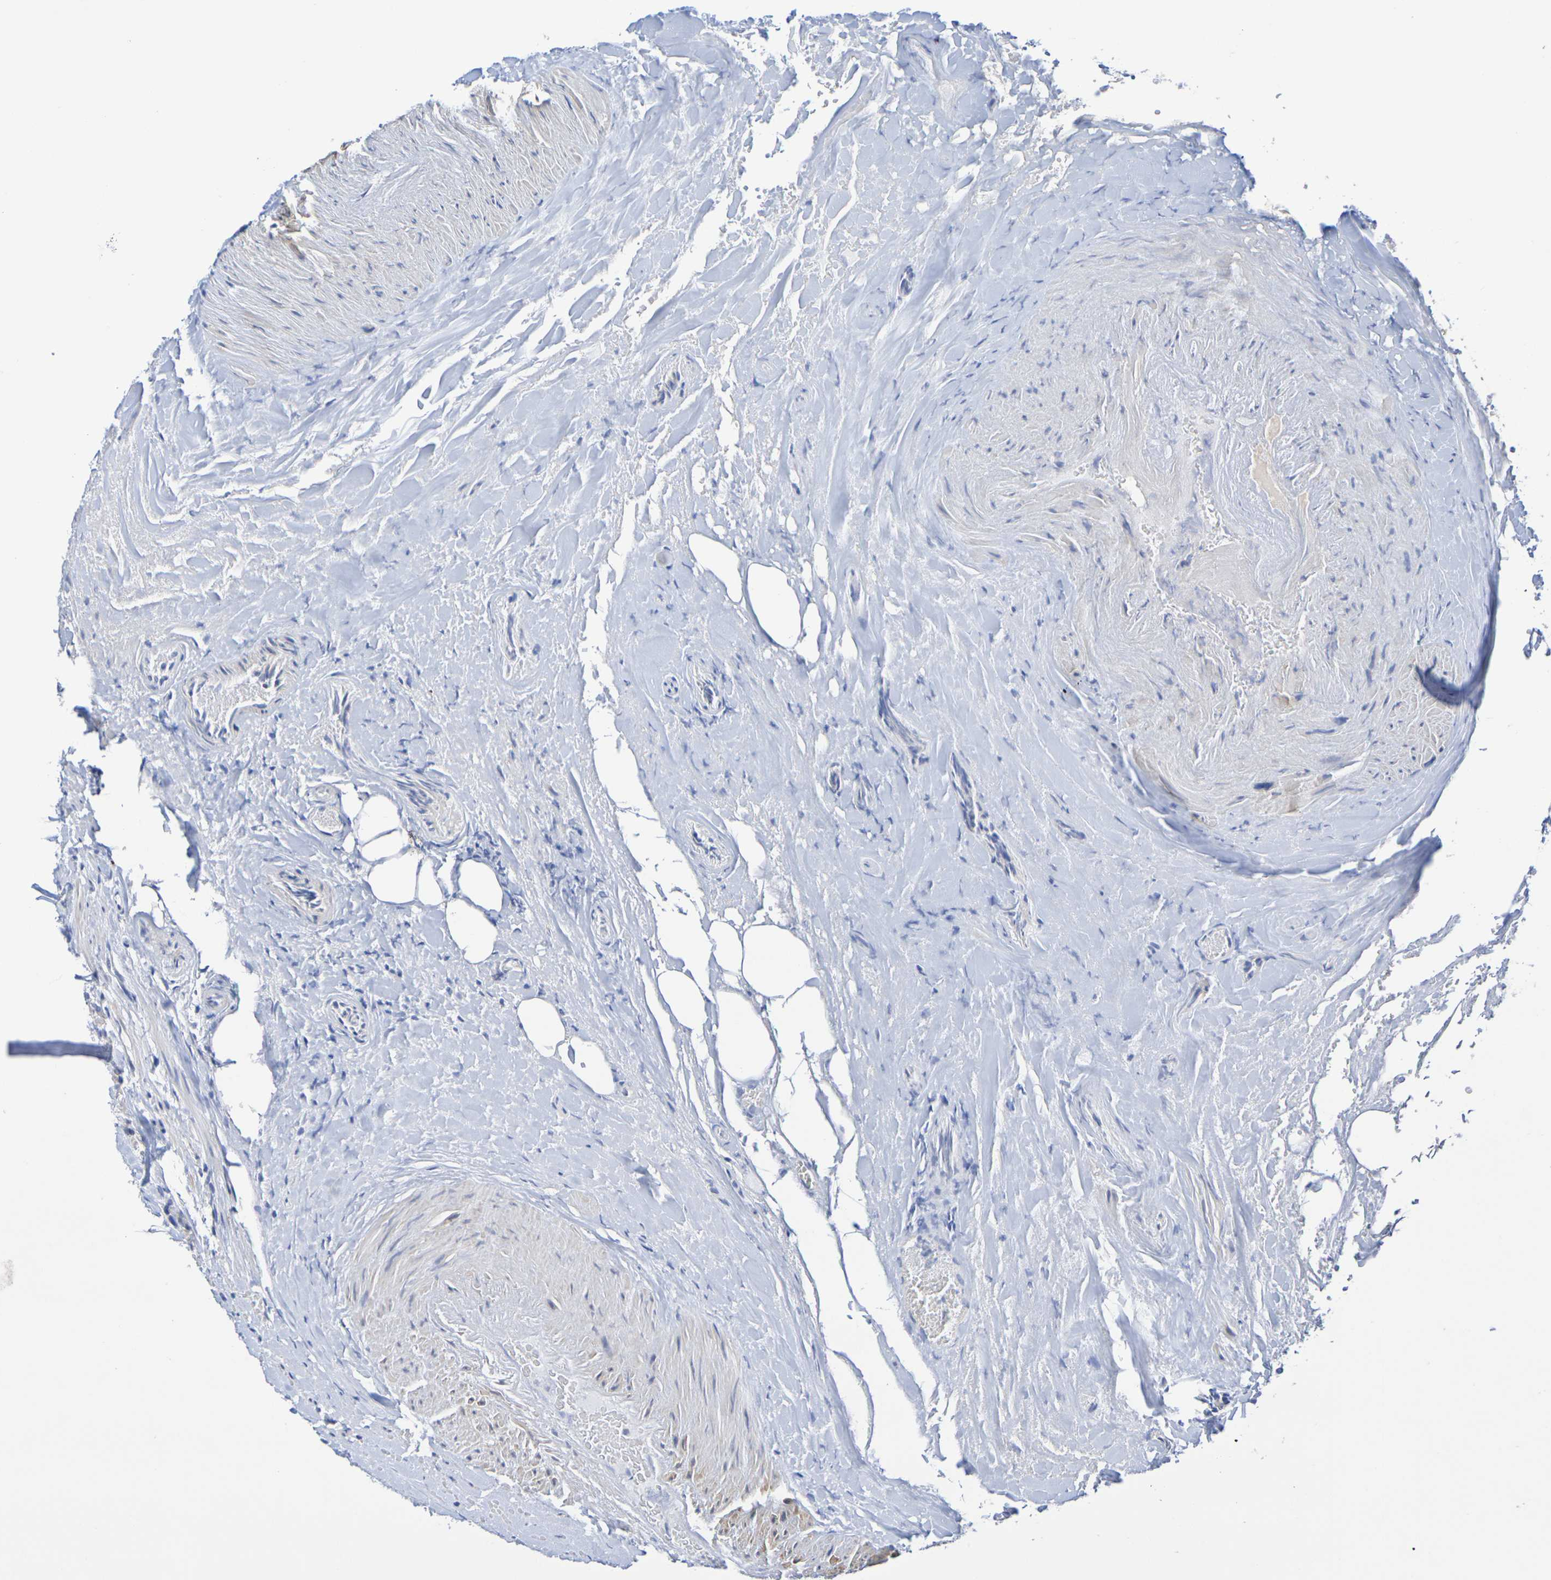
{"staining": {"intensity": "negative", "quantity": "none", "location": "none"}, "tissue": "thyroid cancer", "cell_type": "Tumor cells", "image_type": "cancer", "snomed": [{"axis": "morphology", "description": "Papillary adenocarcinoma, NOS"}, {"axis": "topography", "description": "Thyroid gland"}], "caption": "Photomicrograph shows no significant protein expression in tumor cells of thyroid cancer (papillary adenocarcinoma).", "gene": "TMCC3", "patient": {"sex": "male", "age": 77}}